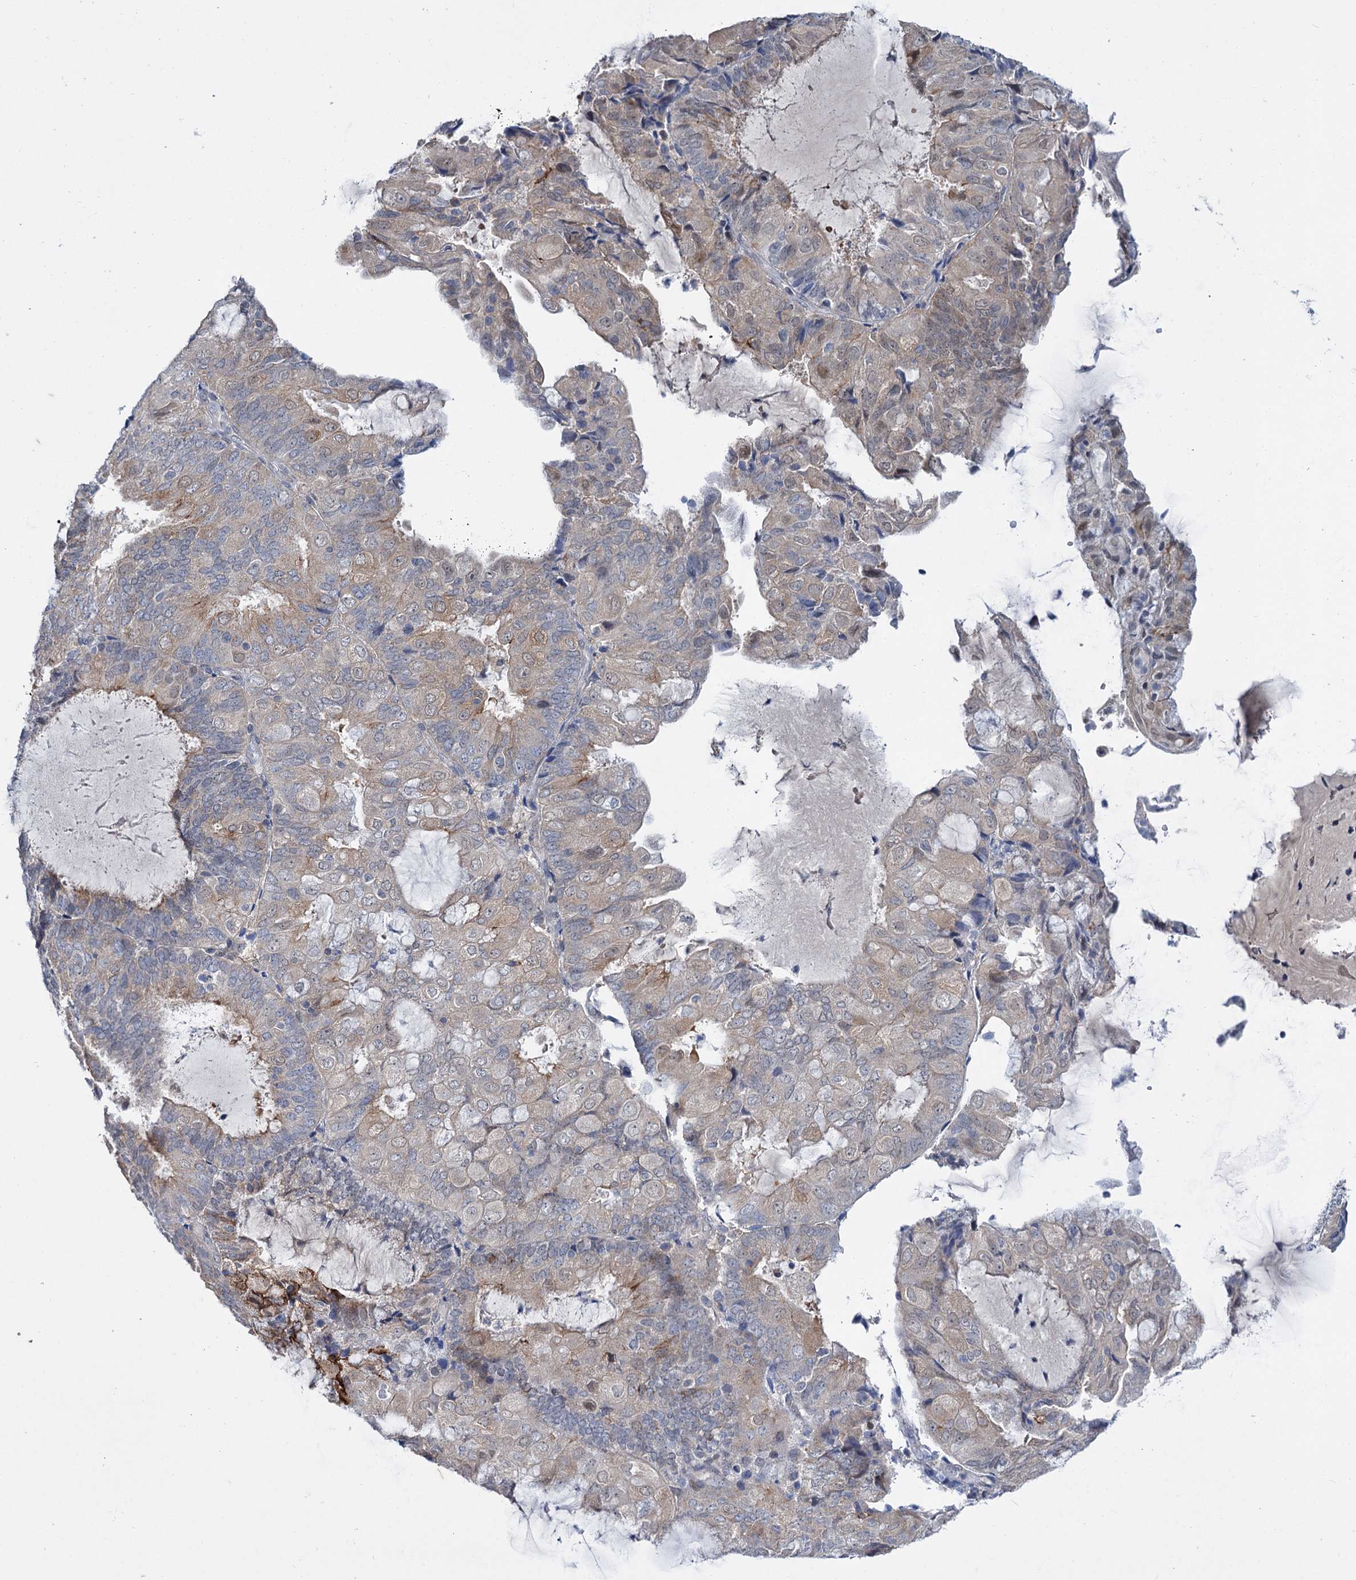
{"staining": {"intensity": "weak", "quantity": "25%-75%", "location": "cytoplasmic/membranous"}, "tissue": "endometrial cancer", "cell_type": "Tumor cells", "image_type": "cancer", "snomed": [{"axis": "morphology", "description": "Adenocarcinoma, NOS"}, {"axis": "topography", "description": "Endometrium"}], "caption": "Immunohistochemistry (IHC) histopathology image of neoplastic tissue: human adenocarcinoma (endometrial) stained using immunohistochemistry (IHC) shows low levels of weak protein expression localized specifically in the cytoplasmic/membranous of tumor cells, appearing as a cytoplasmic/membranous brown color.", "gene": "MID1IP1", "patient": {"sex": "female", "age": 81}}